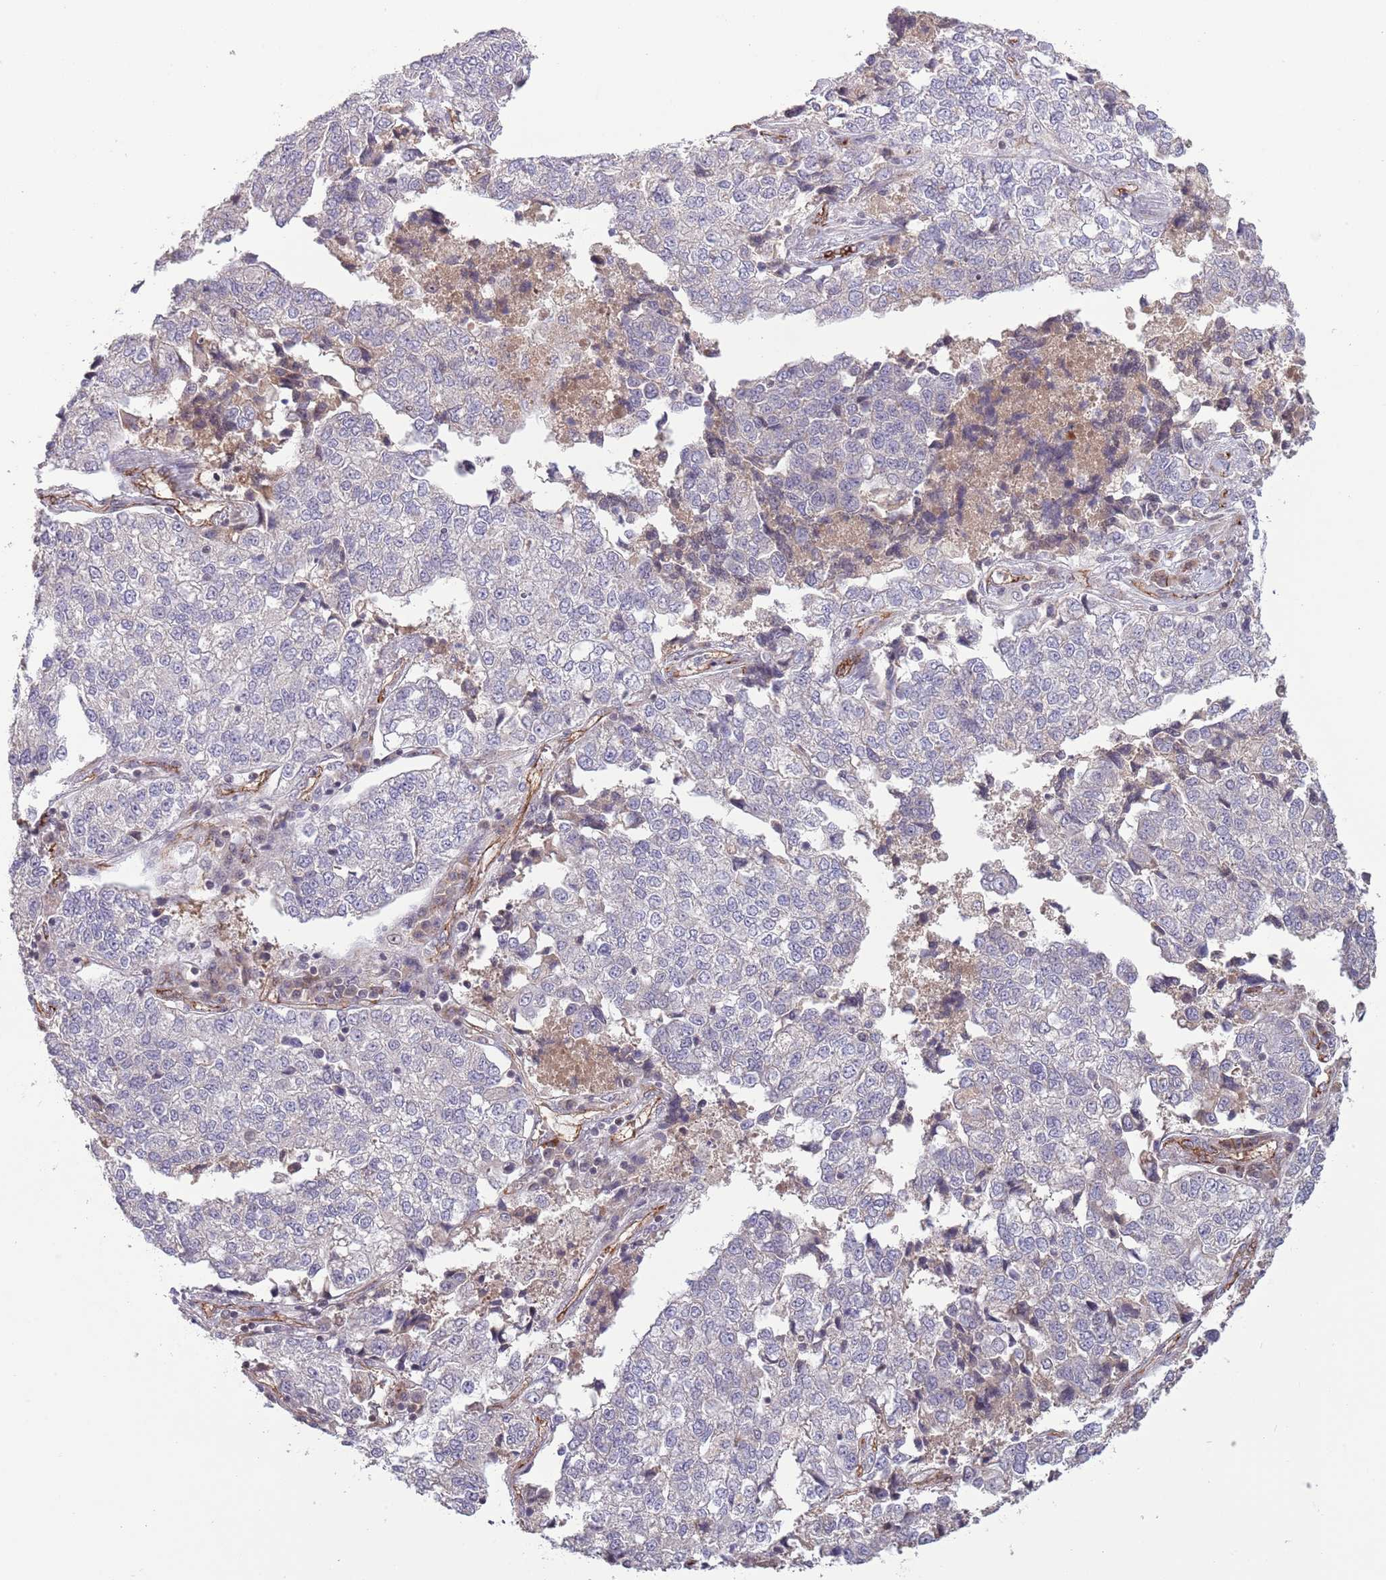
{"staining": {"intensity": "negative", "quantity": "none", "location": "none"}, "tissue": "lung cancer", "cell_type": "Tumor cells", "image_type": "cancer", "snomed": [{"axis": "morphology", "description": "Adenocarcinoma, NOS"}, {"axis": "topography", "description": "Lung"}], "caption": "DAB (3,3'-diaminobenzidine) immunohistochemical staining of adenocarcinoma (lung) displays no significant expression in tumor cells.", "gene": "DPP10", "patient": {"sex": "male", "age": 49}}